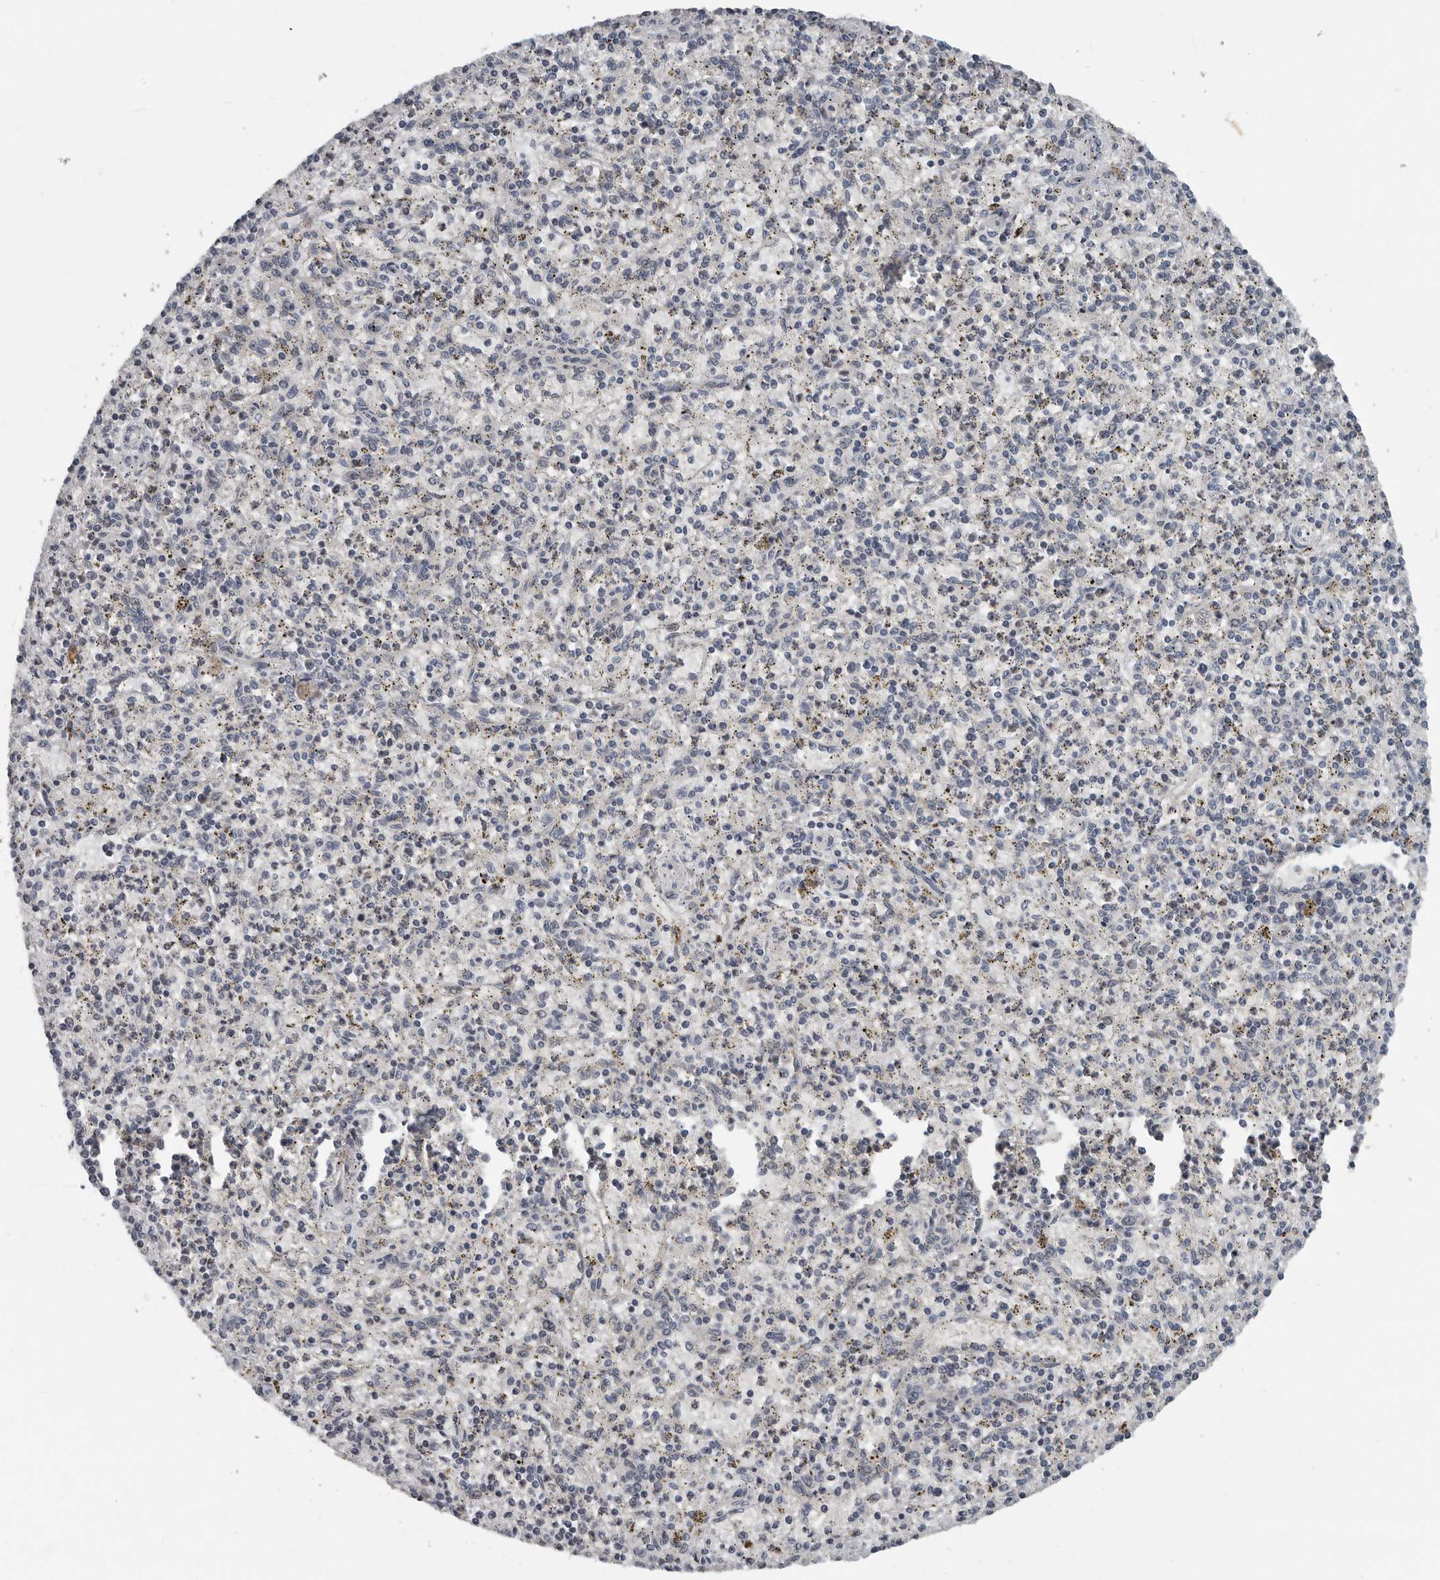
{"staining": {"intensity": "negative", "quantity": "none", "location": "none"}, "tissue": "spleen", "cell_type": "Cells in red pulp", "image_type": "normal", "snomed": [{"axis": "morphology", "description": "Normal tissue, NOS"}, {"axis": "topography", "description": "Spleen"}], "caption": "The immunohistochemistry (IHC) micrograph has no significant positivity in cells in red pulp of spleen. Nuclei are stained in blue.", "gene": "TMEM199", "patient": {"sex": "male", "age": 72}}